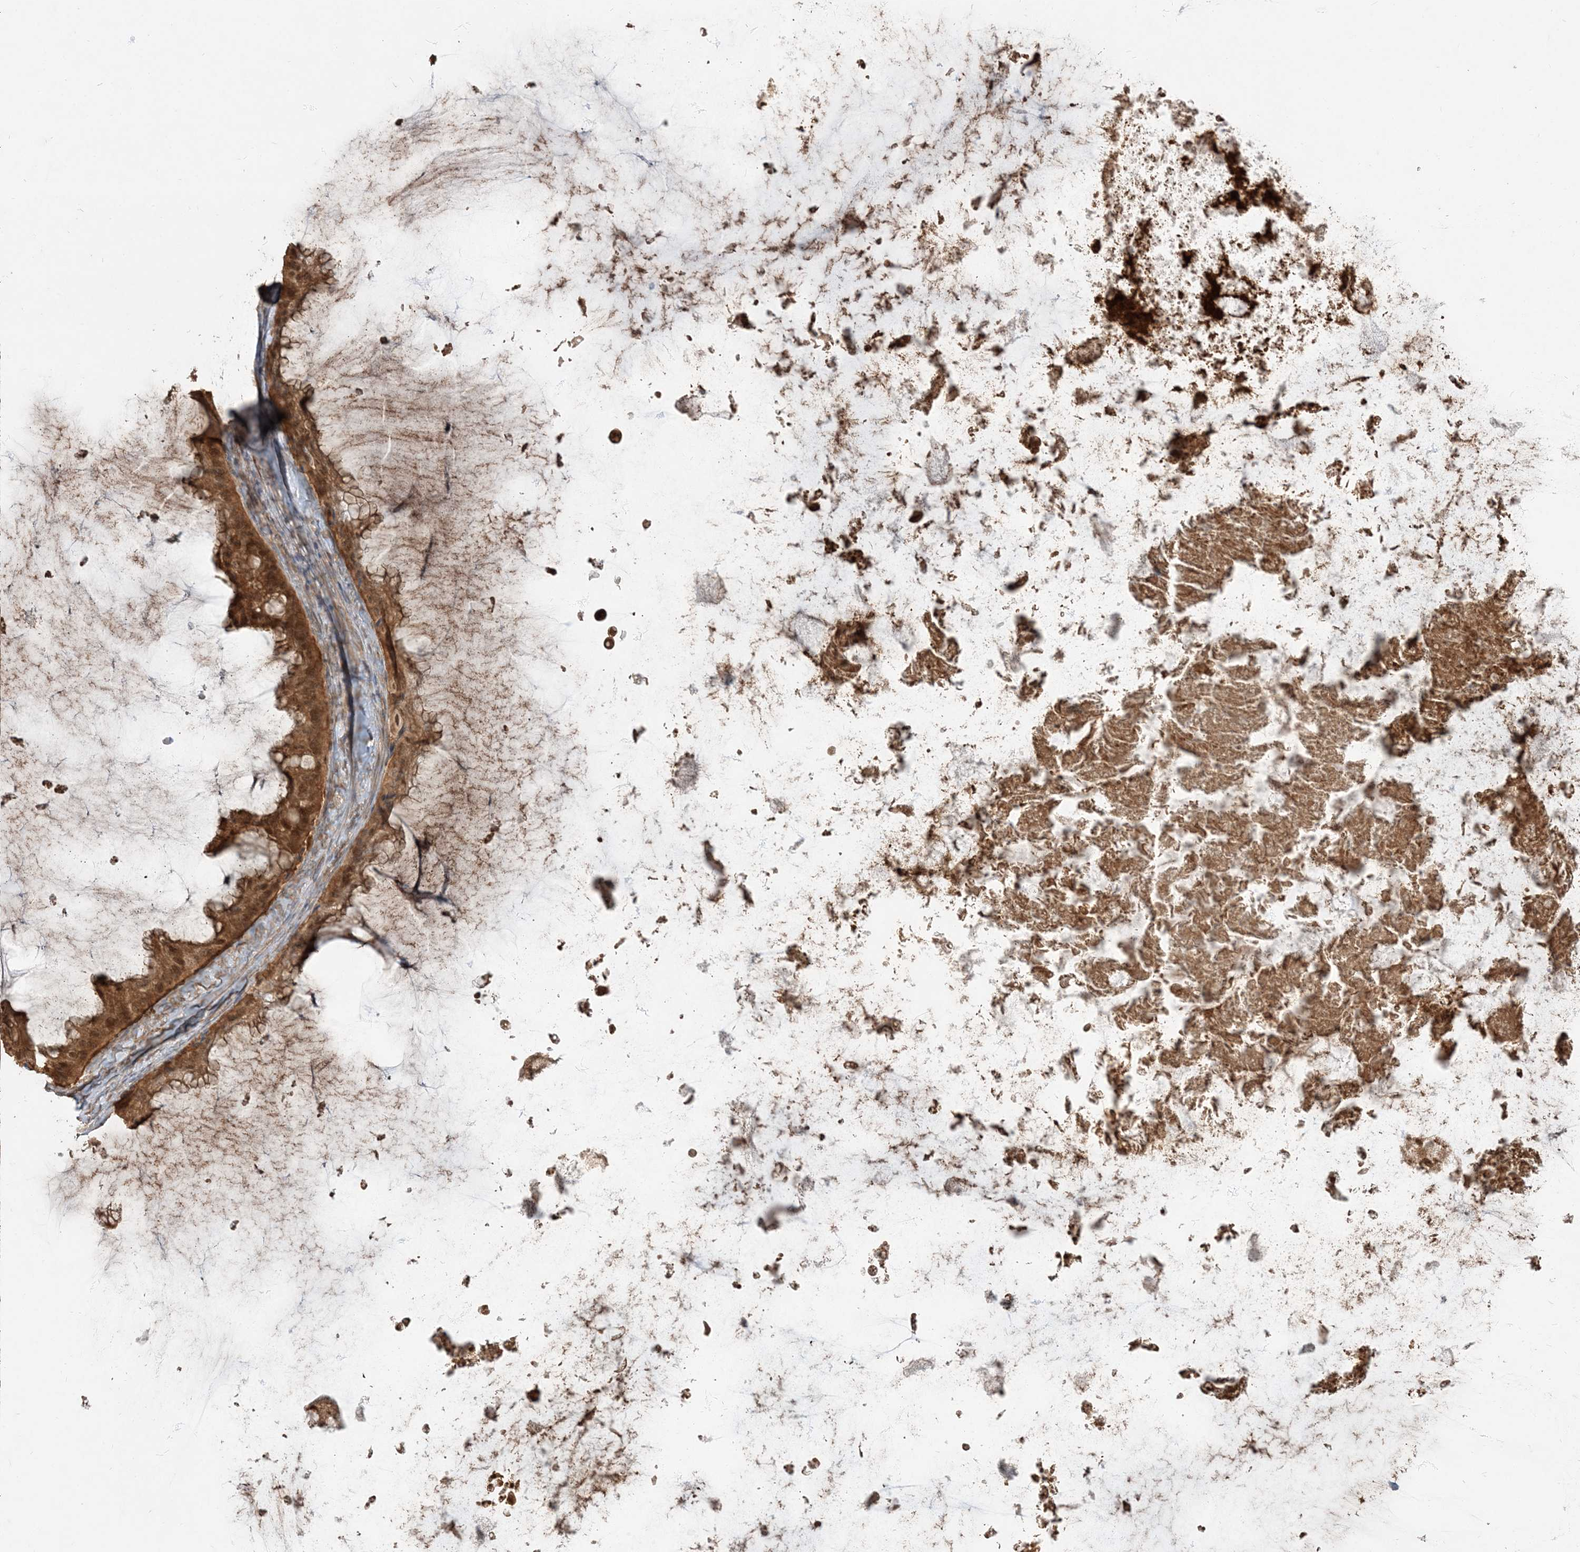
{"staining": {"intensity": "strong", "quantity": ">75%", "location": "cytoplasmic/membranous,nuclear"}, "tissue": "ovarian cancer", "cell_type": "Tumor cells", "image_type": "cancer", "snomed": [{"axis": "morphology", "description": "Cystadenocarcinoma, mucinous, NOS"}, {"axis": "topography", "description": "Ovary"}], "caption": "Tumor cells show high levels of strong cytoplasmic/membranous and nuclear expression in approximately >75% of cells in human ovarian mucinous cystadenocarcinoma.", "gene": "CAB39", "patient": {"sex": "female", "age": 61}}